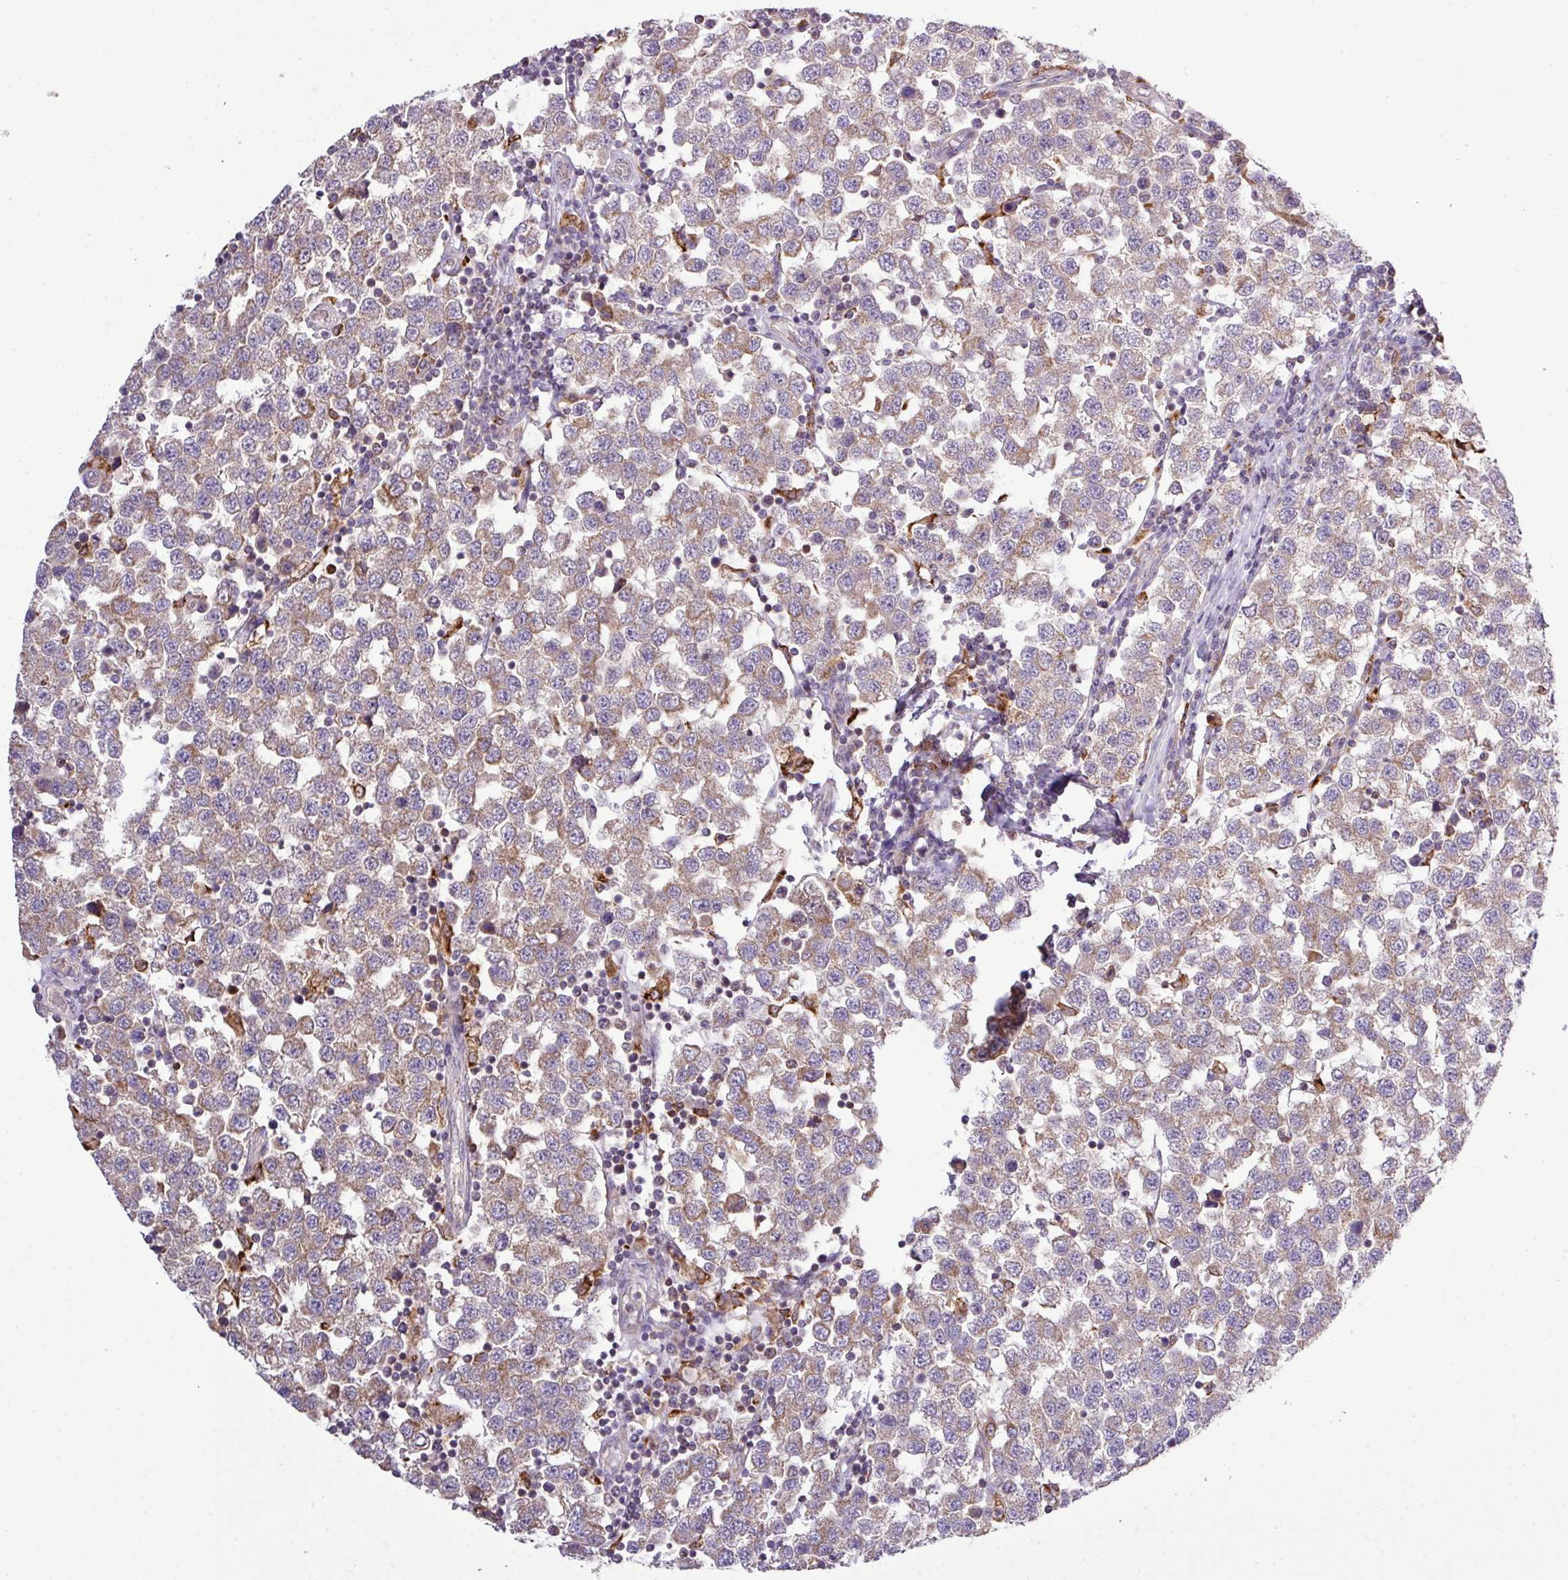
{"staining": {"intensity": "weak", "quantity": ">75%", "location": "cytoplasmic/membranous"}, "tissue": "testis cancer", "cell_type": "Tumor cells", "image_type": "cancer", "snomed": [{"axis": "morphology", "description": "Seminoma, NOS"}, {"axis": "topography", "description": "Testis"}], "caption": "Approximately >75% of tumor cells in testis cancer demonstrate weak cytoplasmic/membranous protein positivity as visualized by brown immunohistochemical staining.", "gene": "SMCO4", "patient": {"sex": "male", "age": 34}}